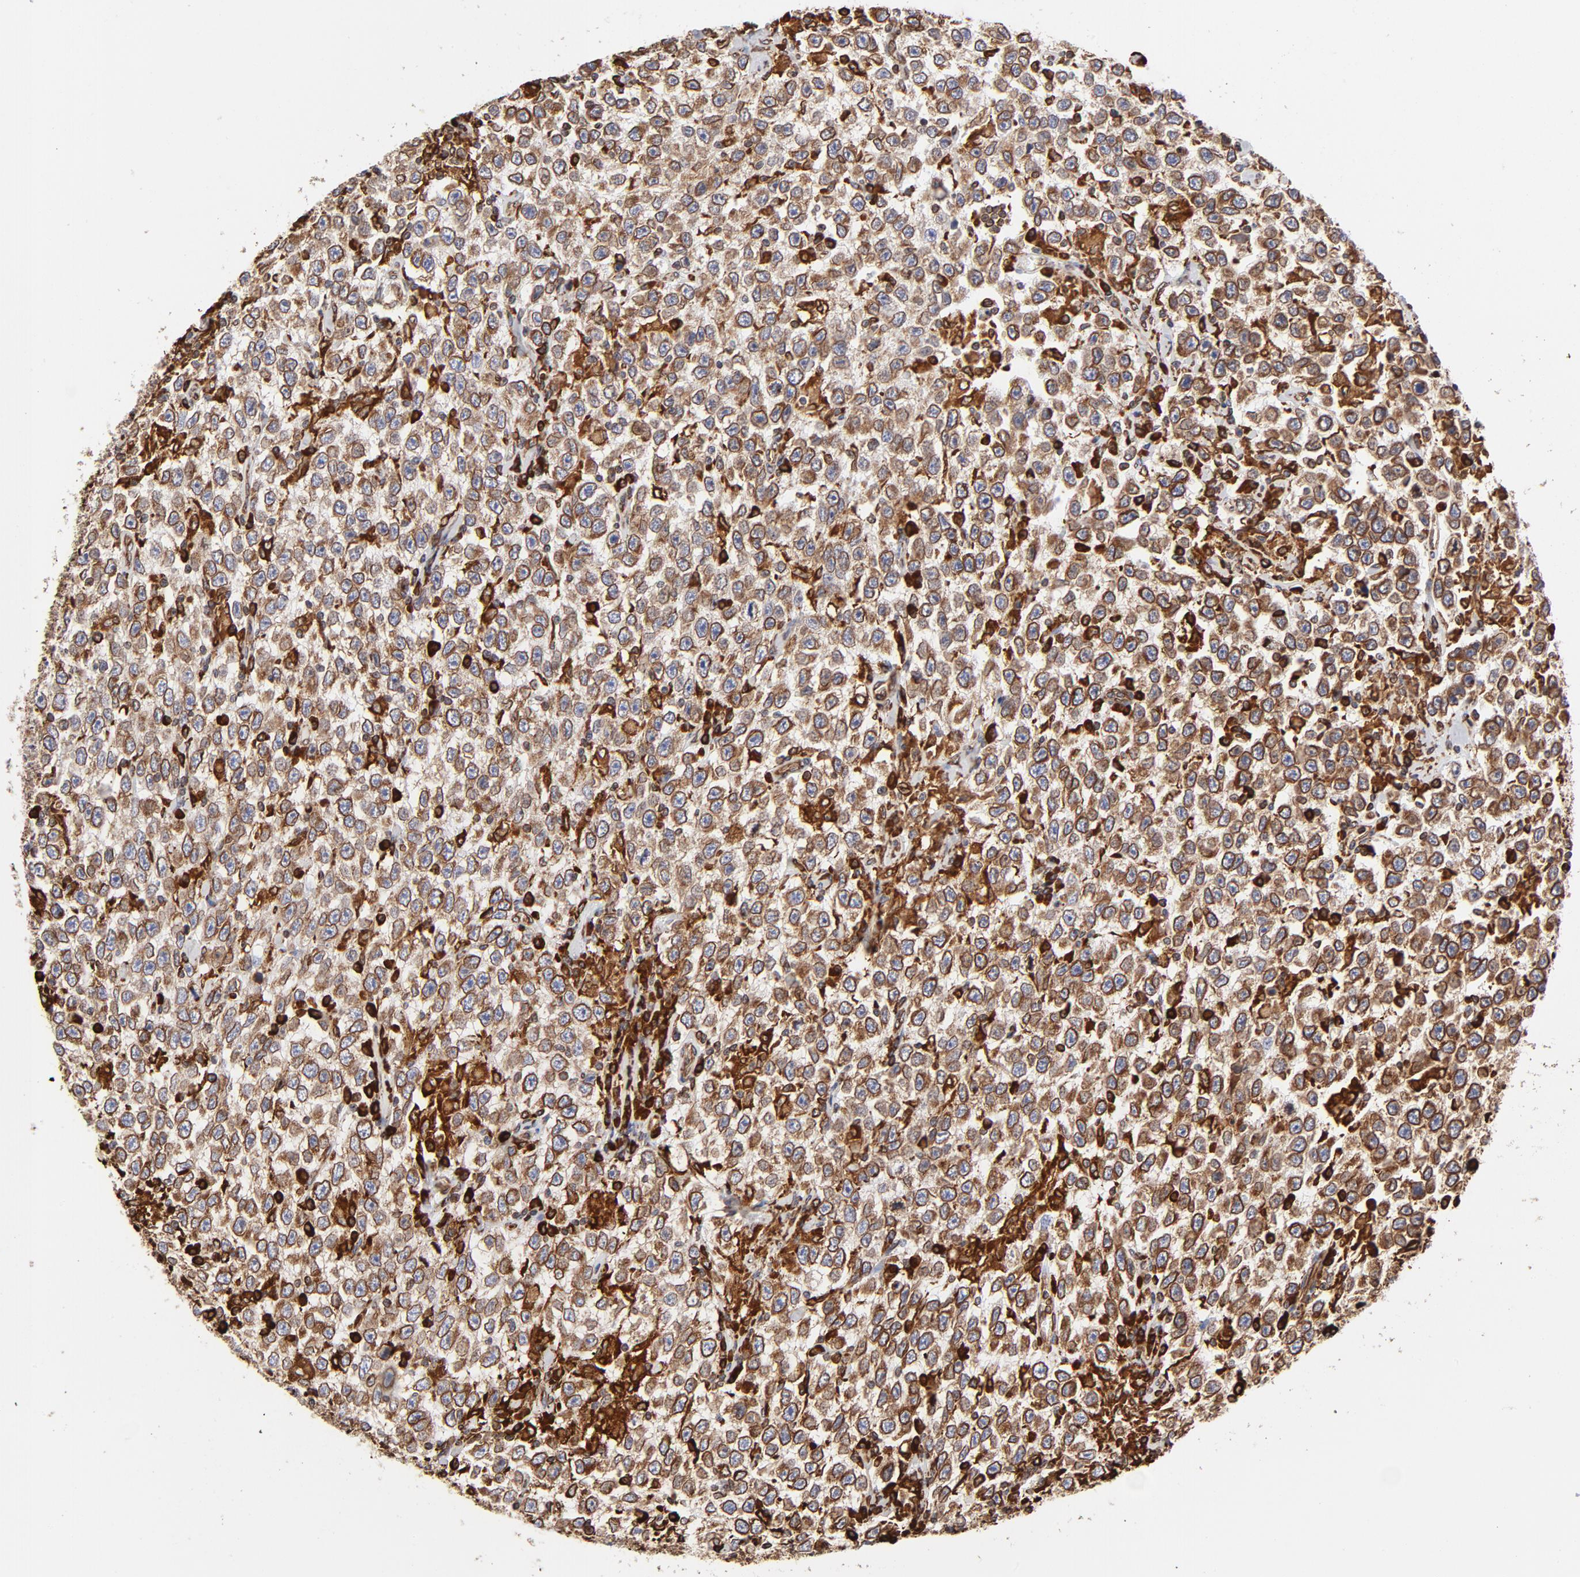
{"staining": {"intensity": "strong", "quantity": ">75%", "location": "cytoplasmic/membranous"}, "tissue": "testis cancer", "cell_type": "Tumor cells", "image_type": "cancer", "snomed": [{"axis": "morphology", "description": "Seminoma, NOS"}, {"axis": "topography", "description": "Testis"}], "caption": "Protein staining of seminoma (testis) tissue demonstrates strong cytoplasmic/membranous positivity in about >75% of tumor cells.", "gene": "CANX", "patient": {"sex": "male", "age": 41}}